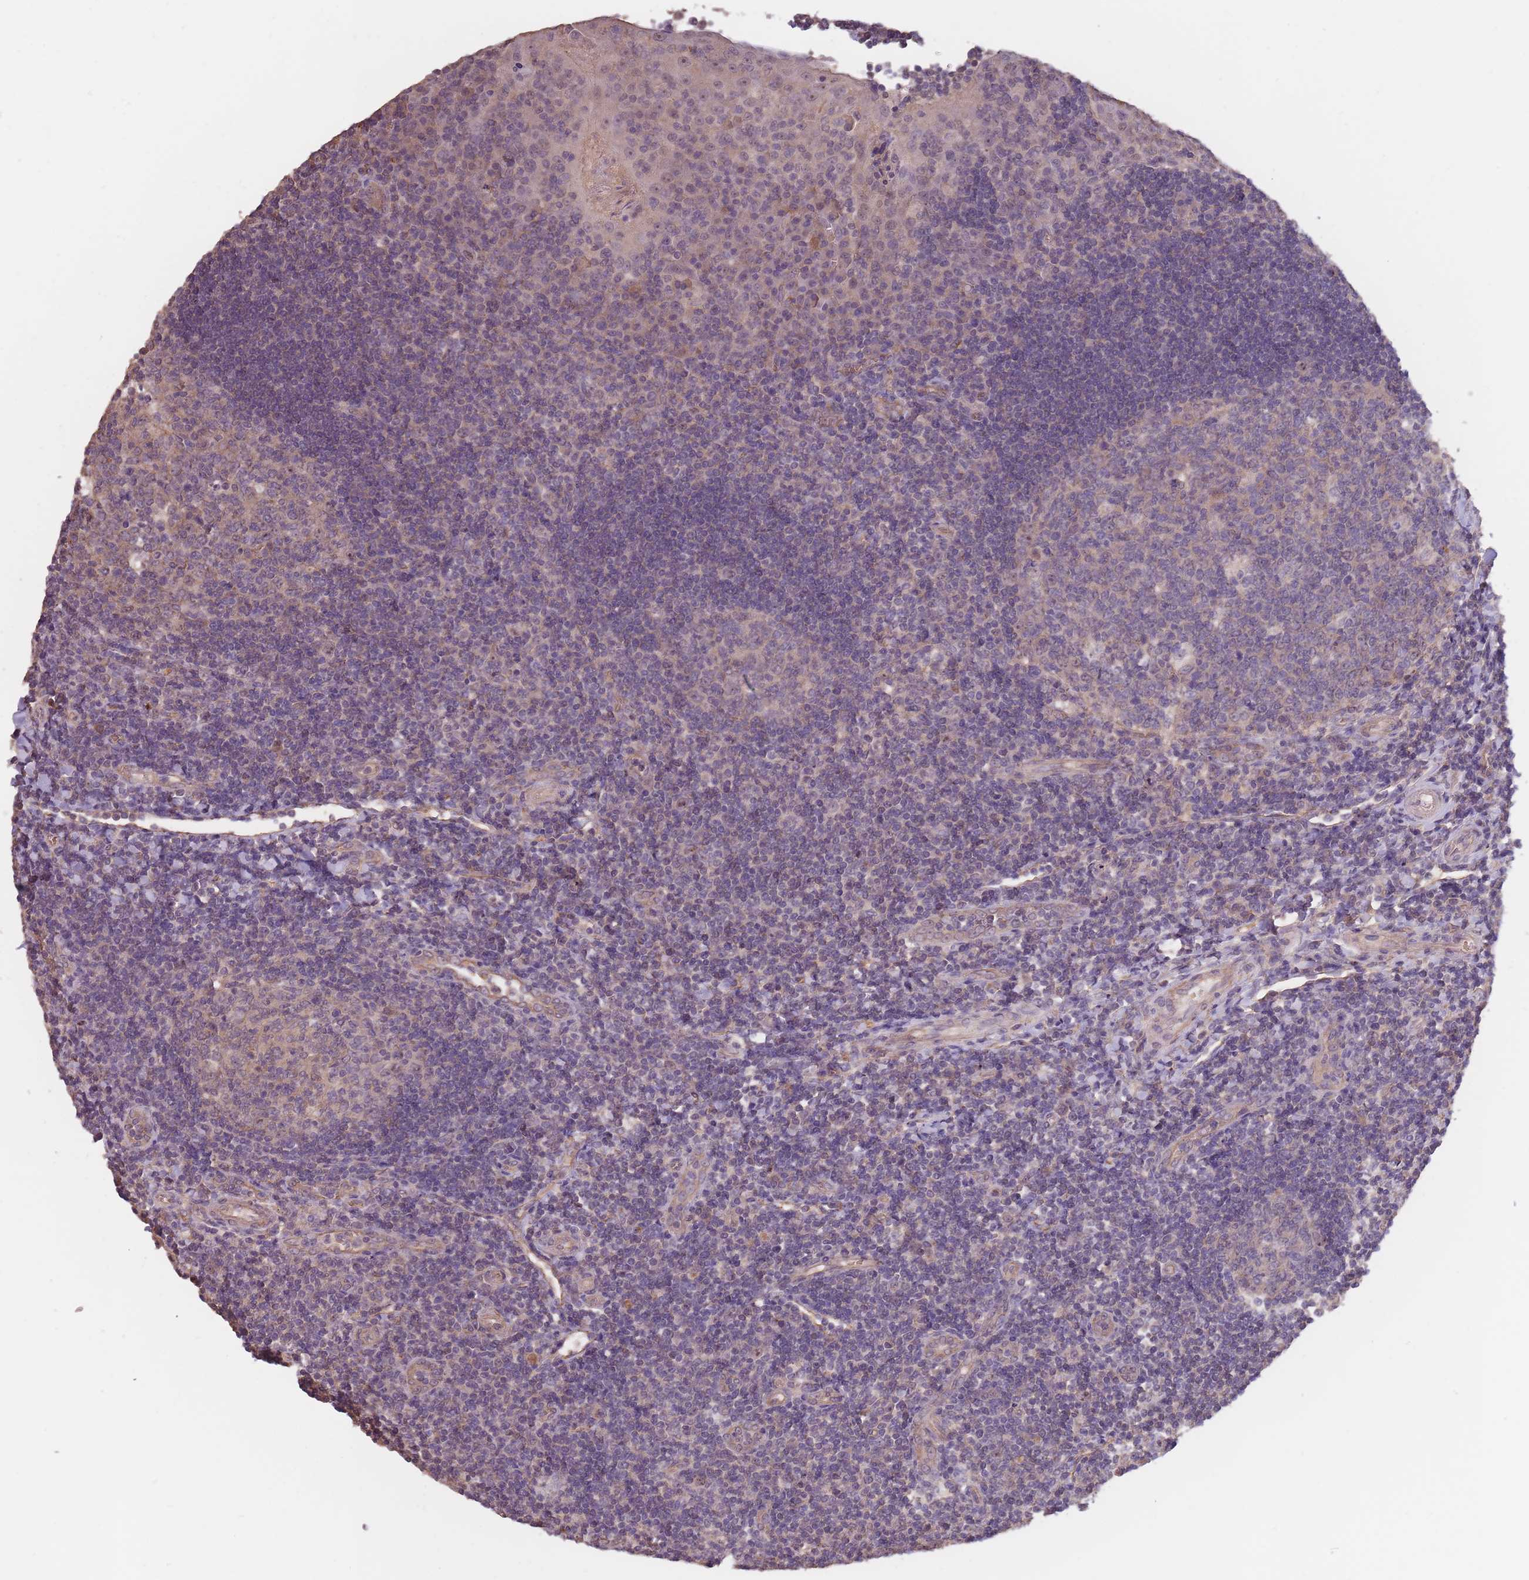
{"staining": {"intensity": "weak", "quantity": "<25%", "location": "cytoplasmic/membranous"}, "tissue": "tonsil", "cell_type": "Germinal center cells", "image_type": "normal", "snomed": [{"axis": "morphology", "description": "Normal tissue, NOS"}, {"axis": "topography", "description": "Tonsil"}], "caption": "DAB immunohistochemical staining of benign tonsil exhibits no significant expression in germinal center cells. (Stains: DAB (3,3'-diaminobenzidine) IHC with hematoxylin counter stain, Microscopy: brightfield microscopy at high magnification).", "gene": "KIAA1755", "patient": {"sex": "male", "age": 17}}